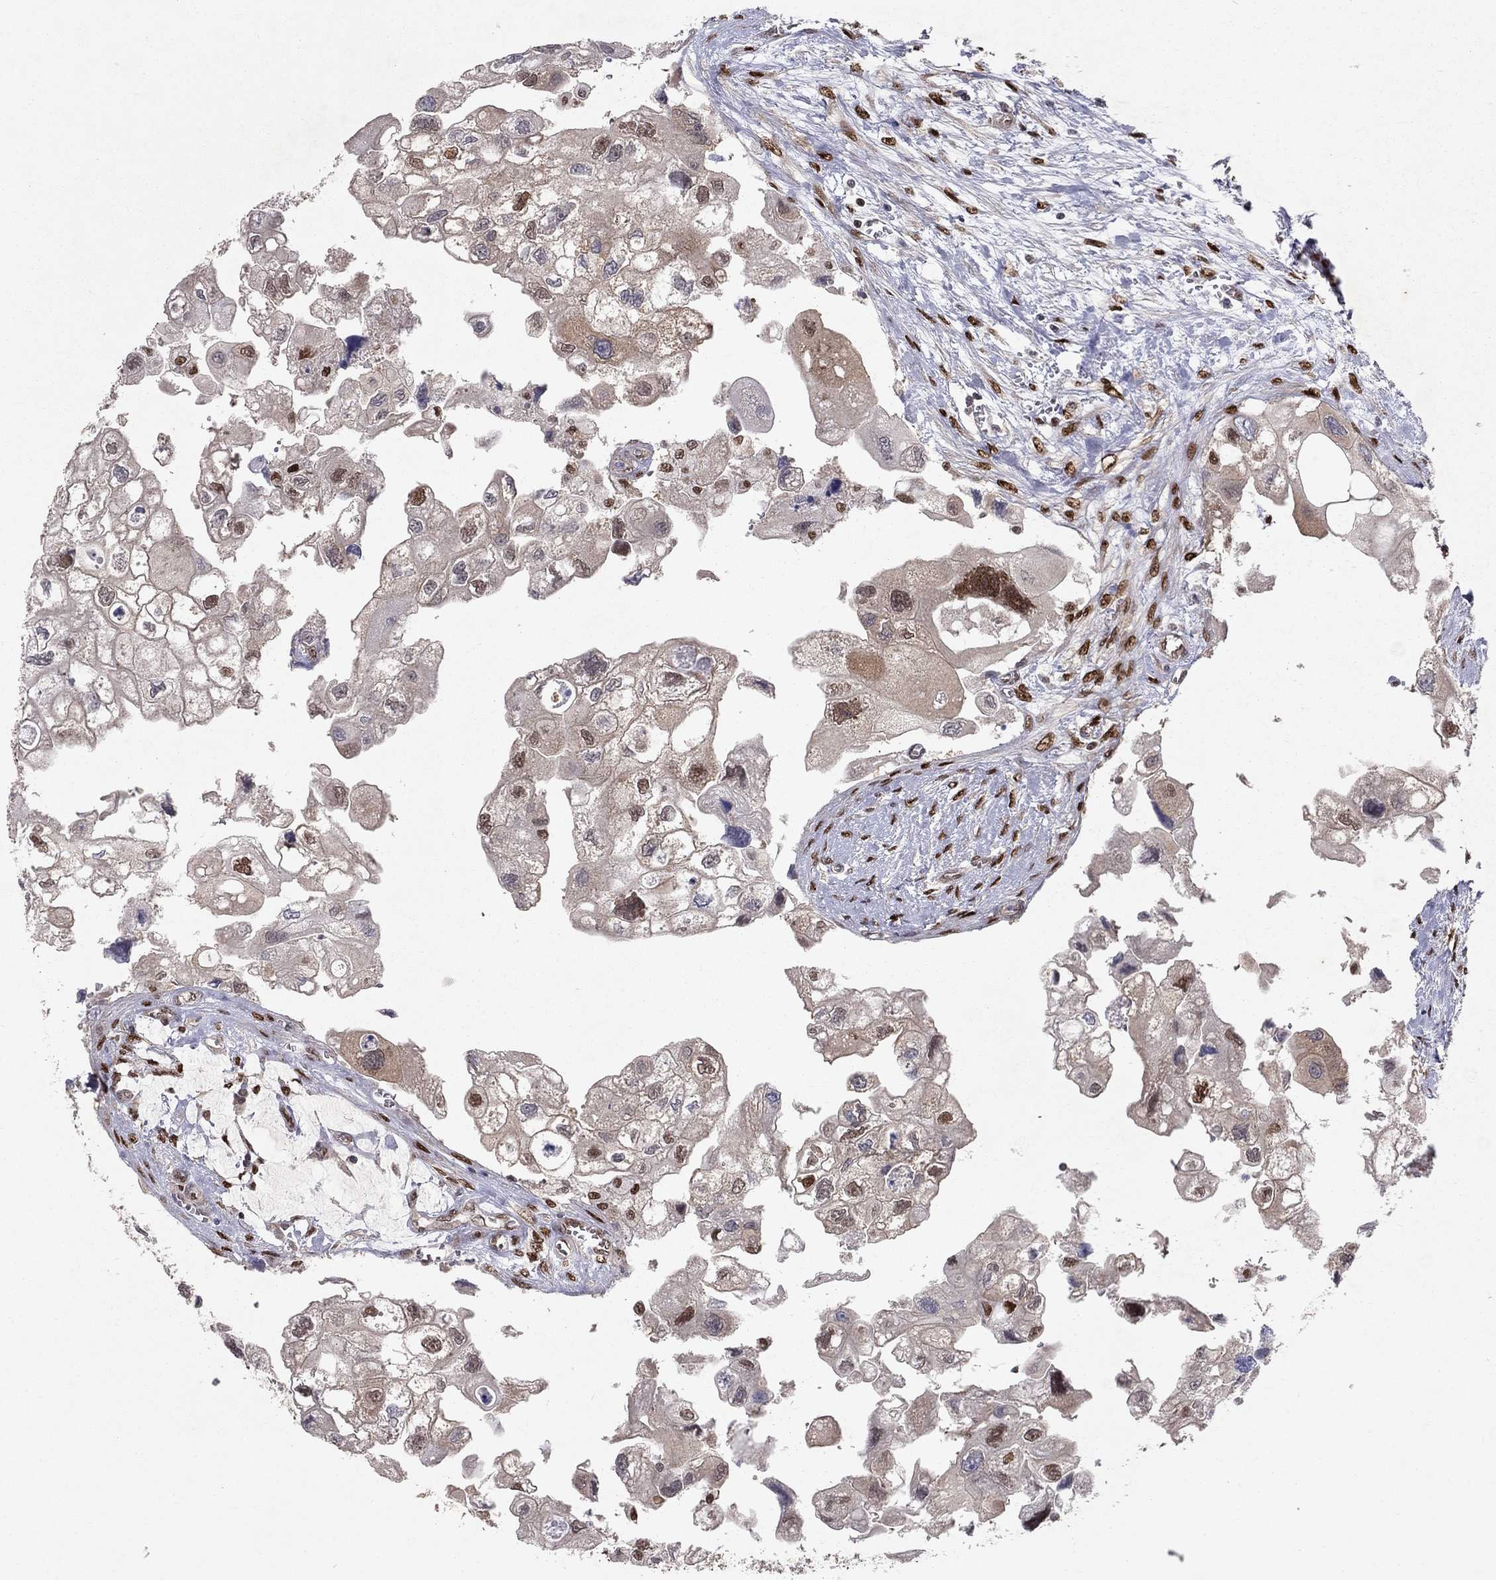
{"staining": {"intensity": "strong", "quantity": "<25%", "location": "nuclear"}, "tissue": "urothelial cancer", "cell_type": "Tumor cells", "image_type": "cancer", "snomed": [{"axis": "morphology", "description": "Urothelial carcinoma, High grade"}, {"axis": "topography", "description": "Urinary bladder"}], "caption": "About <25% of tumor cells in human urothelial carcinoma (high-grade) demonstrate strong nuclear protein expression as visualized by brown immunohistochemical staining.", "gene": "CRTC1", "patient": {"sex": "male", "age": 59}}